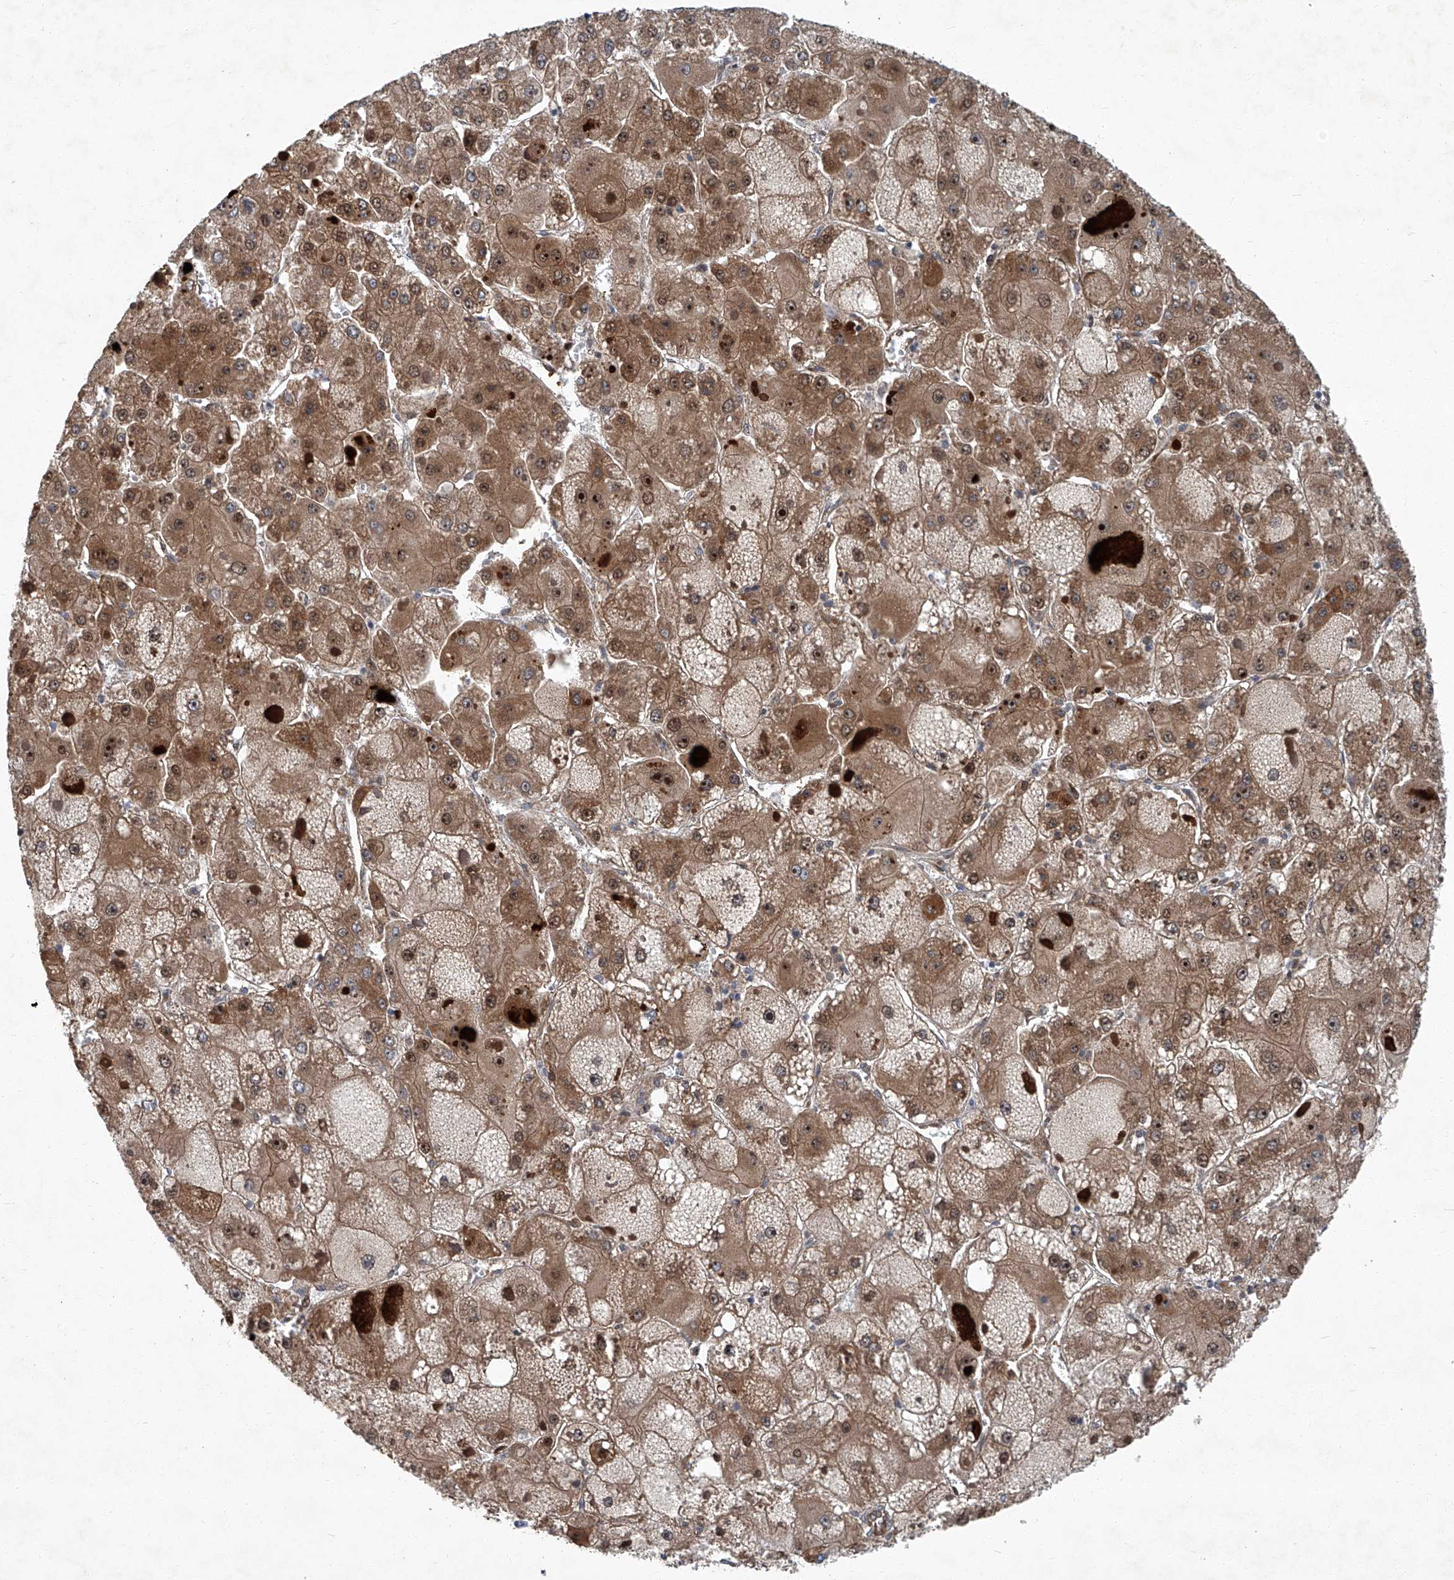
{"staining": {"intensity": "moderate", "quantity": ">75%", "location": "cytoplasmic/membranous,nuclear"}, "tissue": "liver cancer", "cell_type": "Tumor cells", "image_type": "cancer", "snomed": [{"axis": "morphology", "description": "Carcinoma, Hepatocellular, NOS"}, {"axis": "topography", "description": "Liver"}], "caption": "IHC image of human liver cancer stained for a protein (brown), which exhibits medium levels of moderate cytoplasmic/membranous and nuclear expression in approximately >75% of tumor cells.", "gene": "GPR132", "patient": {"sex": "female", "age": 73}}